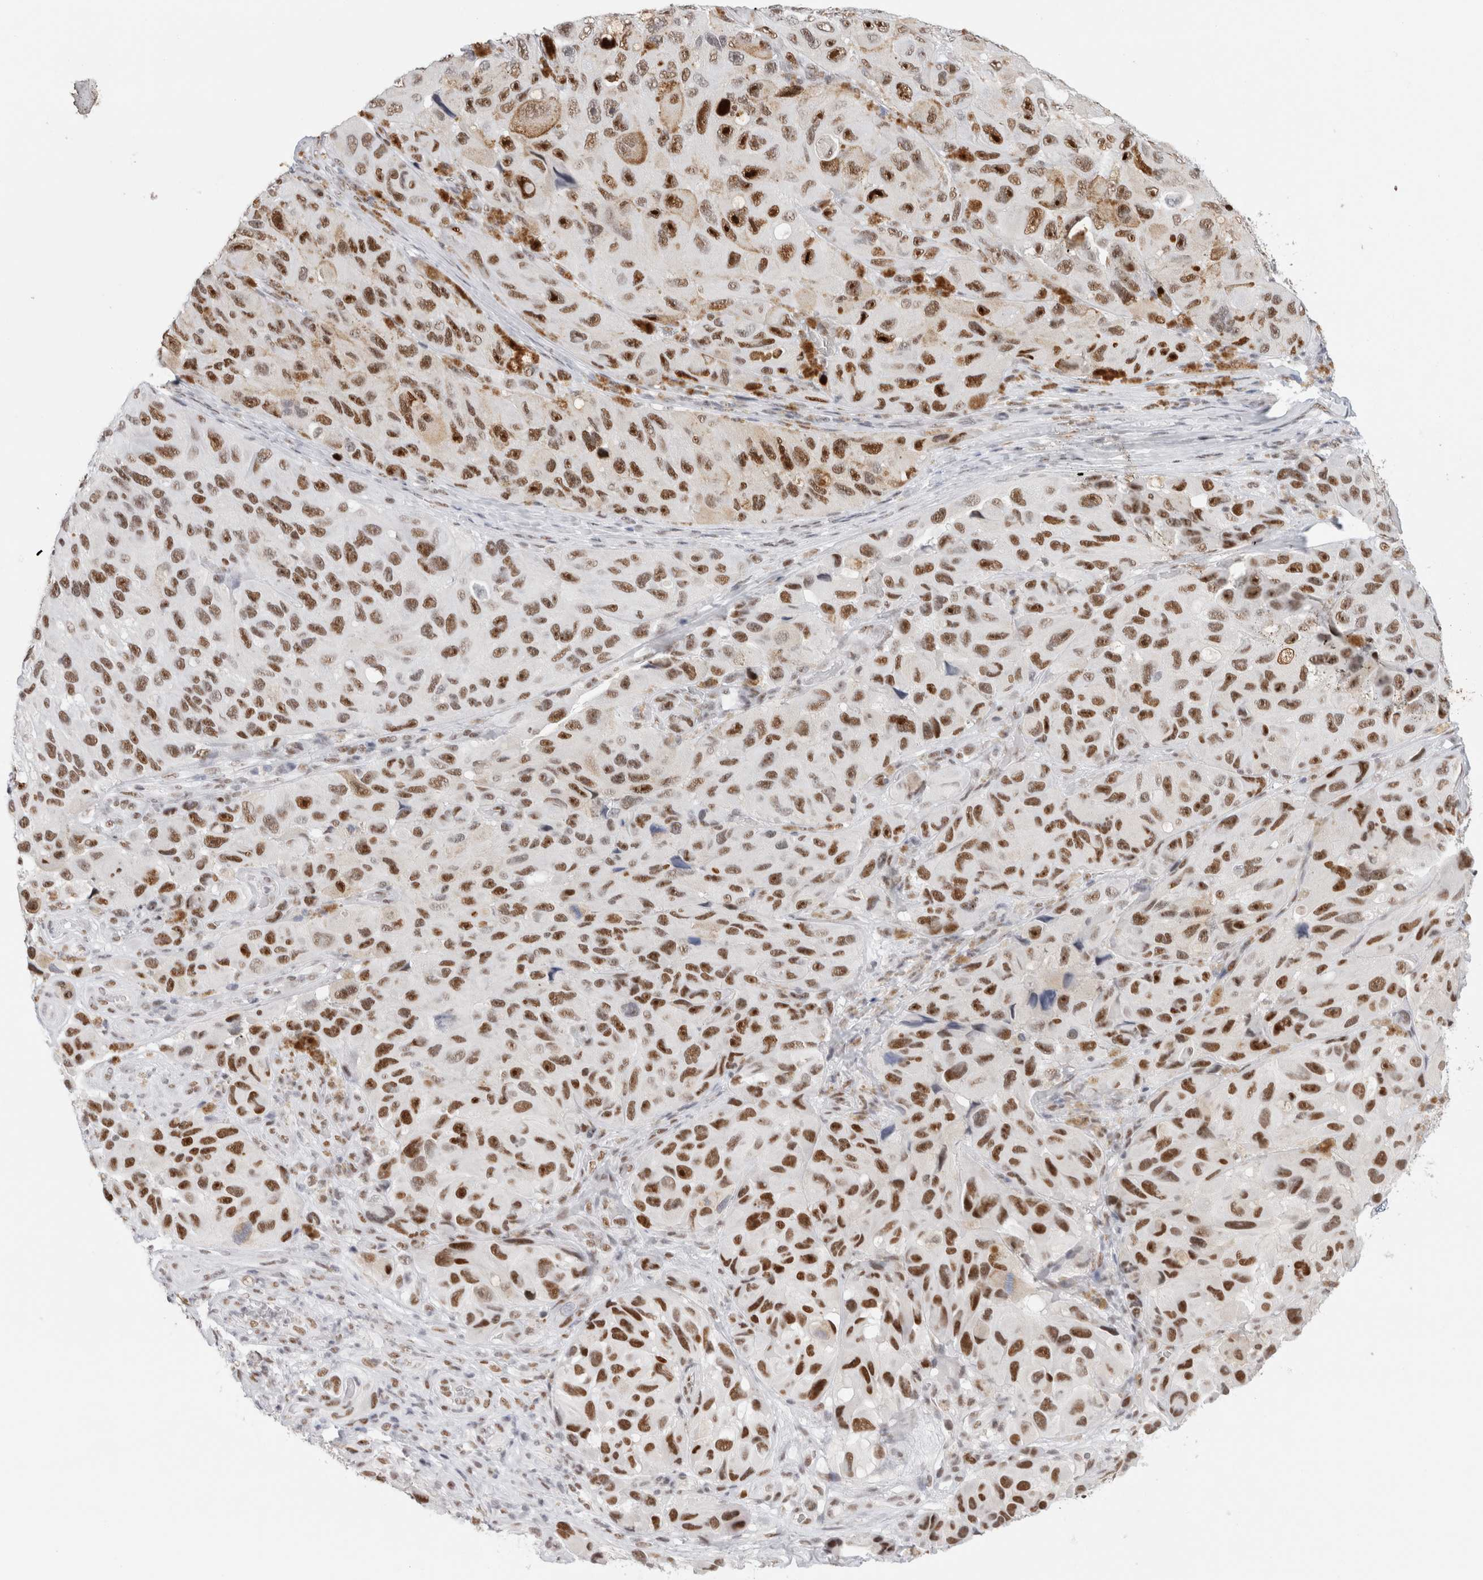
{"staining": {"intensity": "moderate", "quantity": ">75%", "location": "nuclear"}, "tissue": "melanoma", "cell_type": "Tumor cells", "image_type": "cancer", "snomed": [{"axis": "morphology", "description": "Malignant melanoma, NOS"}, {"axis": "topography", "description": "Skin"}], "caption": "IHC (DAB (3,3'-diaminobenzidine)) staining of human malignant melanoma demonstrates moderate nuclear protein expression in approximately >75% of tumor cells.", "gene": "COPS7A", "patient": {"sex": "female", "age": 73}}